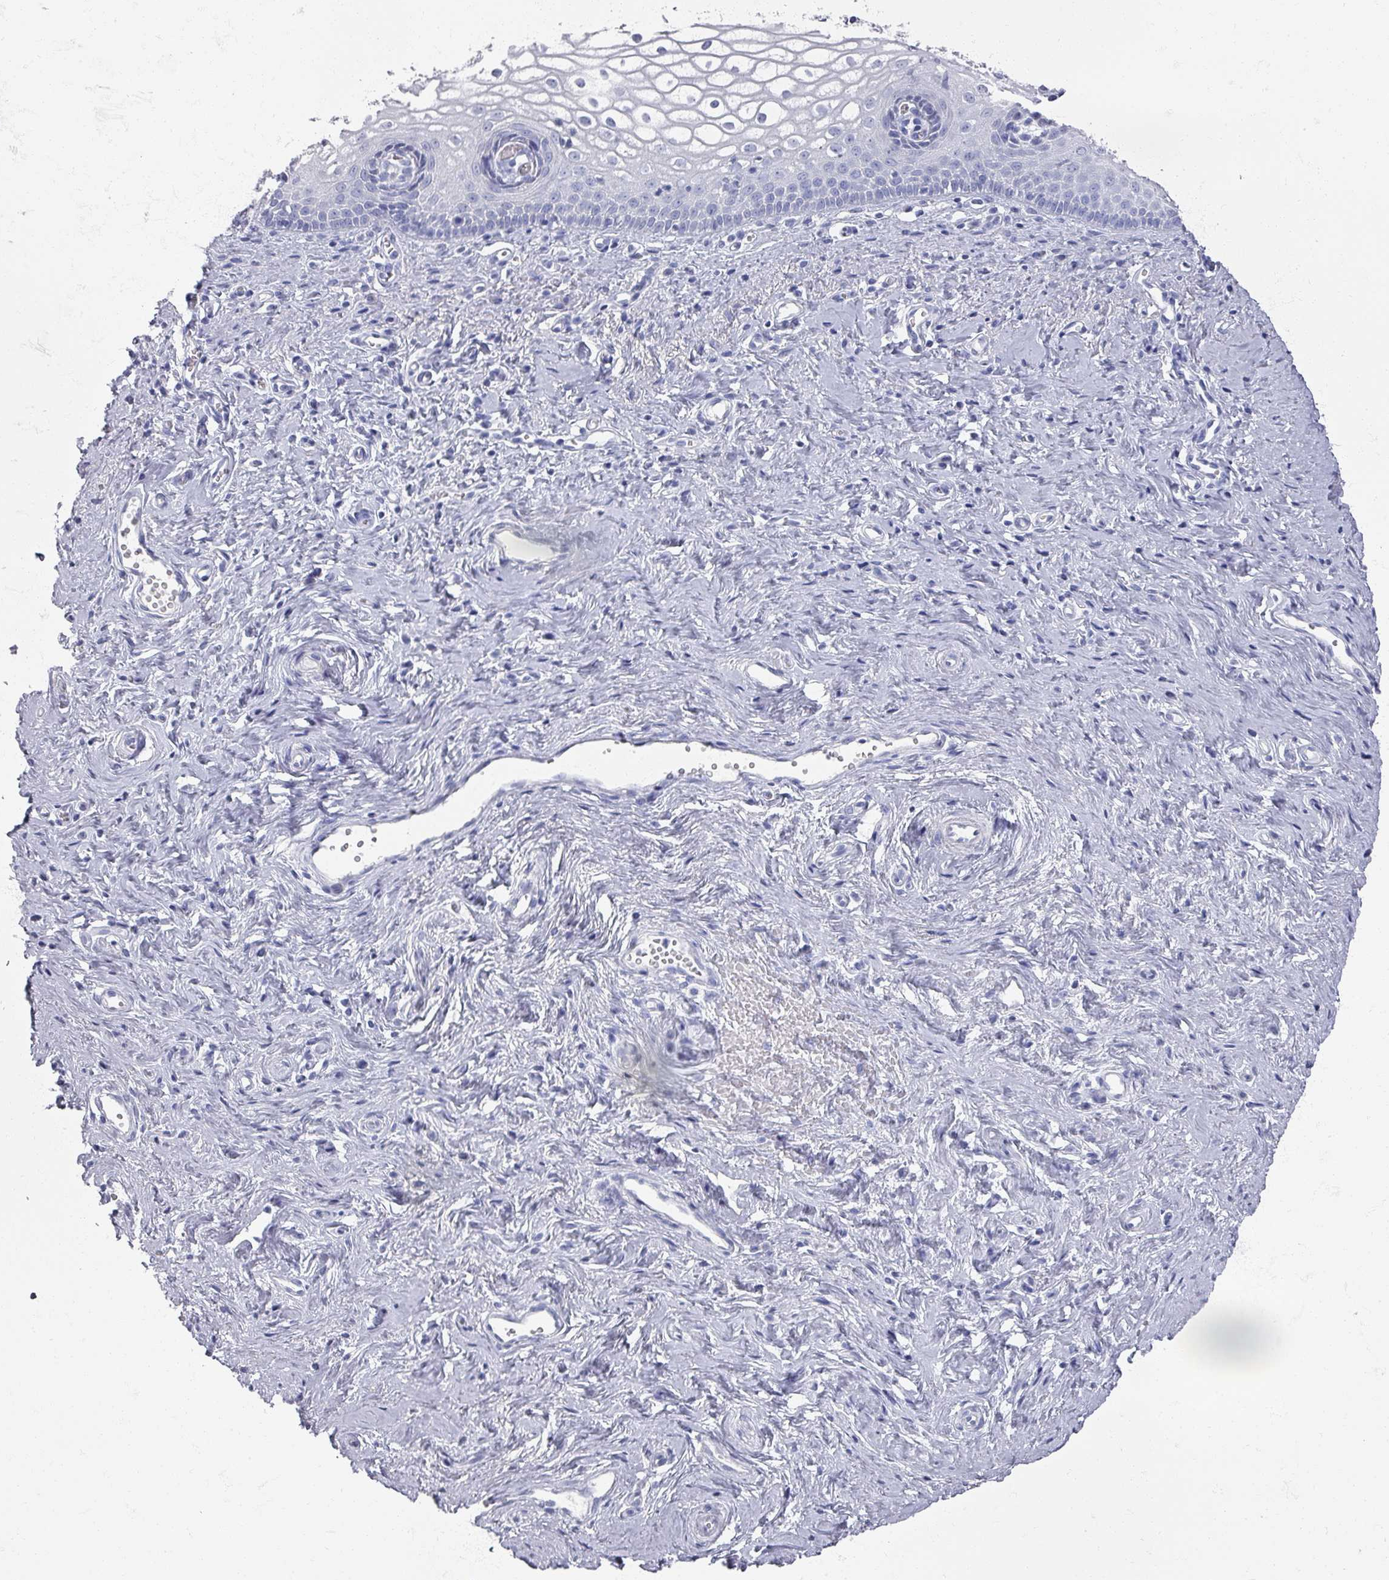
{"staining": {"intensity": "negative", "quantity": "none", "location": "none"}, "tissue": "vagina", "cell_type": "Squamous epithelial cells", "image_type": "normal", "snomed": [{"axis": "morphology", "description": "Normal tissue, NOS"}, {"axis": "topography", "description": "Vagina"}], "caption": "The immunohistochemistry (IHC) histopathology image has no significant expression in squamous epithelial cells of vagina.", "gene": "OMG", "patient": {"sex": "female", "age": 59}}